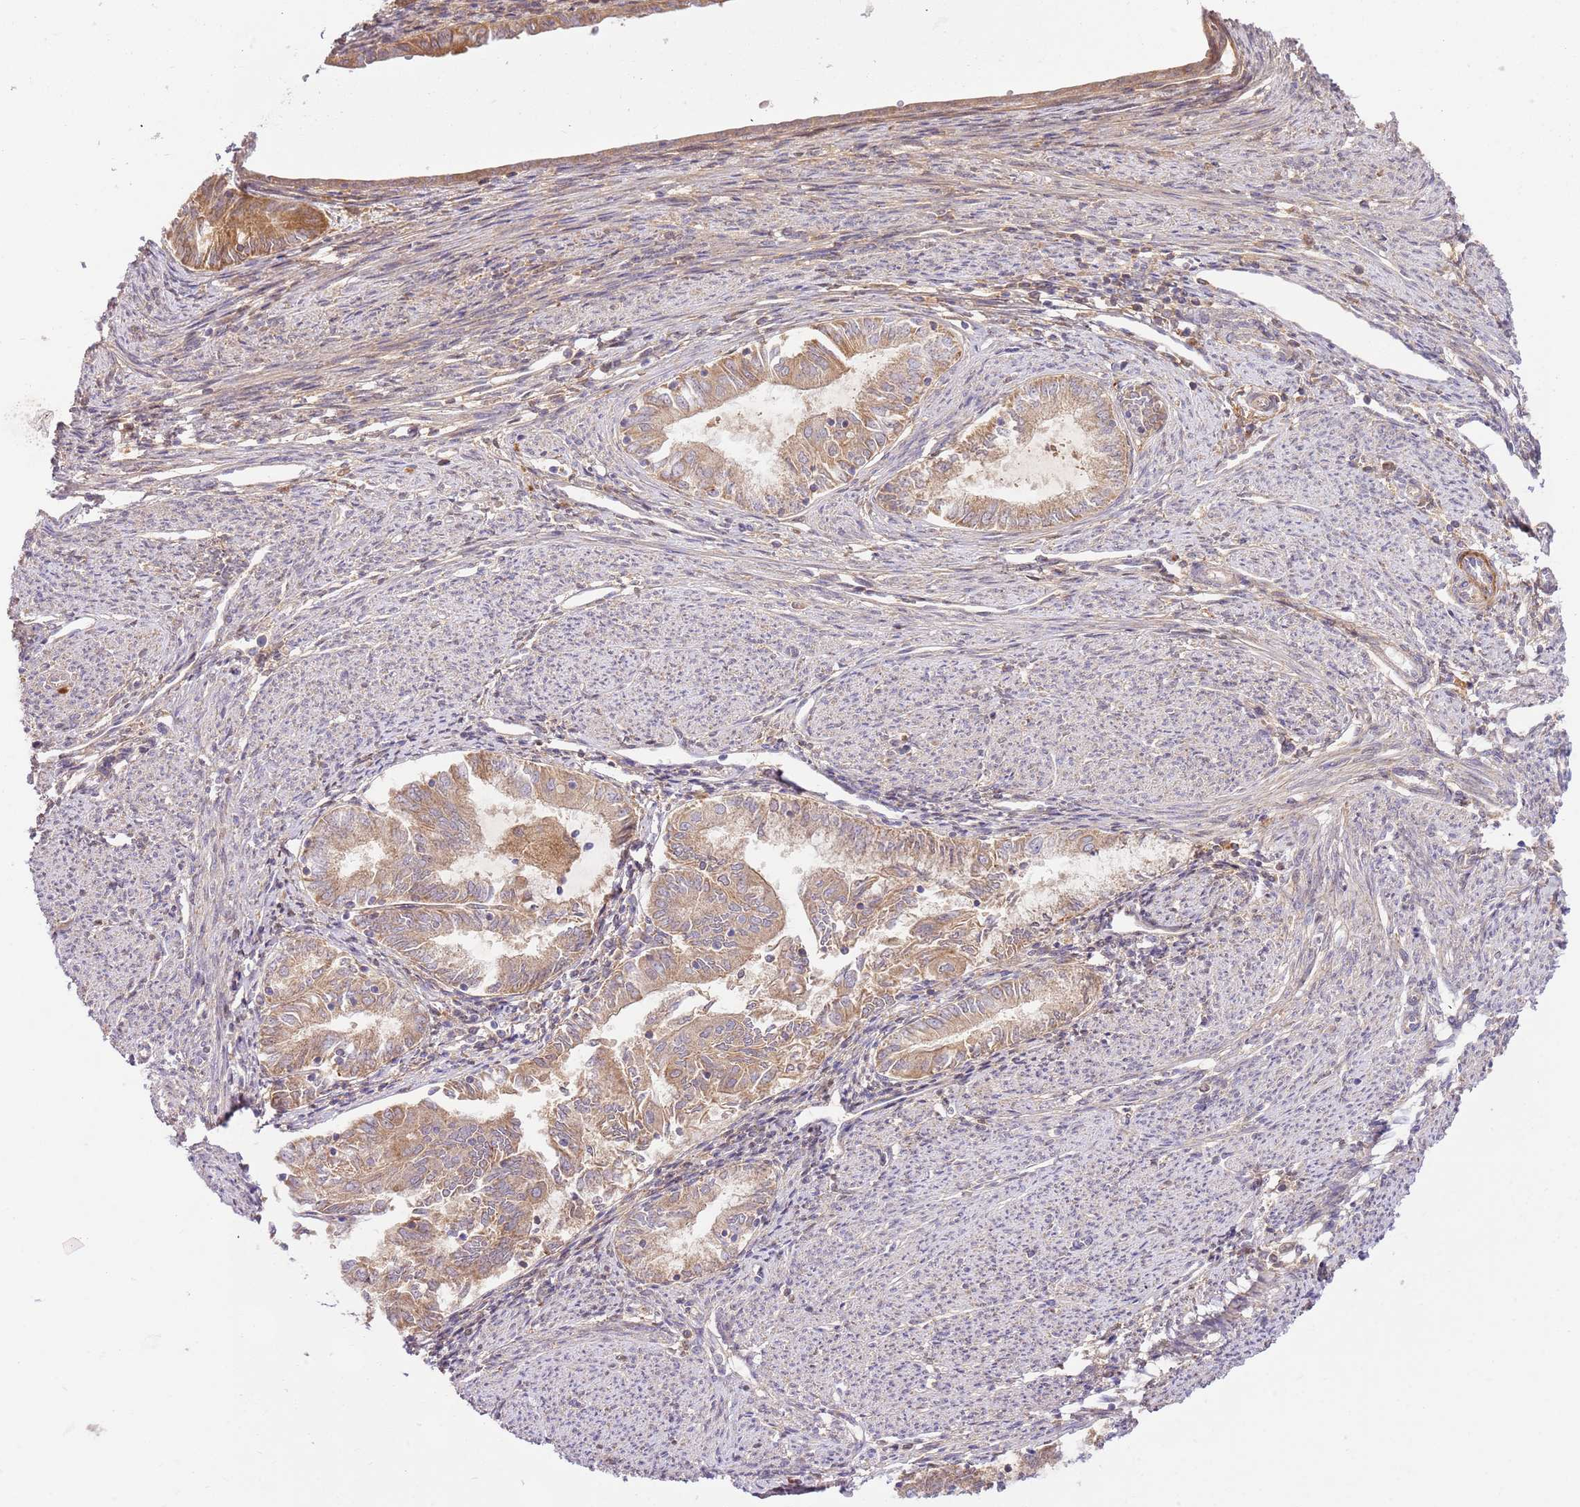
{"staining": {"intensity": "moderate", "quantity": ">75%", "location": "cytoplasmic/membranous"}, "tissue": "endometrial cancer", "cell_type": "Tumor cells", "image_type": "cancer", "snomed": [{"axis": "morphology", "description": "Adenocarcinoma, NOS"}, {"axis": "topography", "description": "Endometrium"}], "caption": "IHC of endometrial cancer (adenocarcinoma) reveals medium levels of moderate cytoplasmic/membranous positivity in approximately >75% of tumor cells. (DAB (3,3'-diaminobenzidine) IHC with brightfield microscopy, high magnification).", "gene": "C8G", "patient": {"sex": "female", "age": 79}}